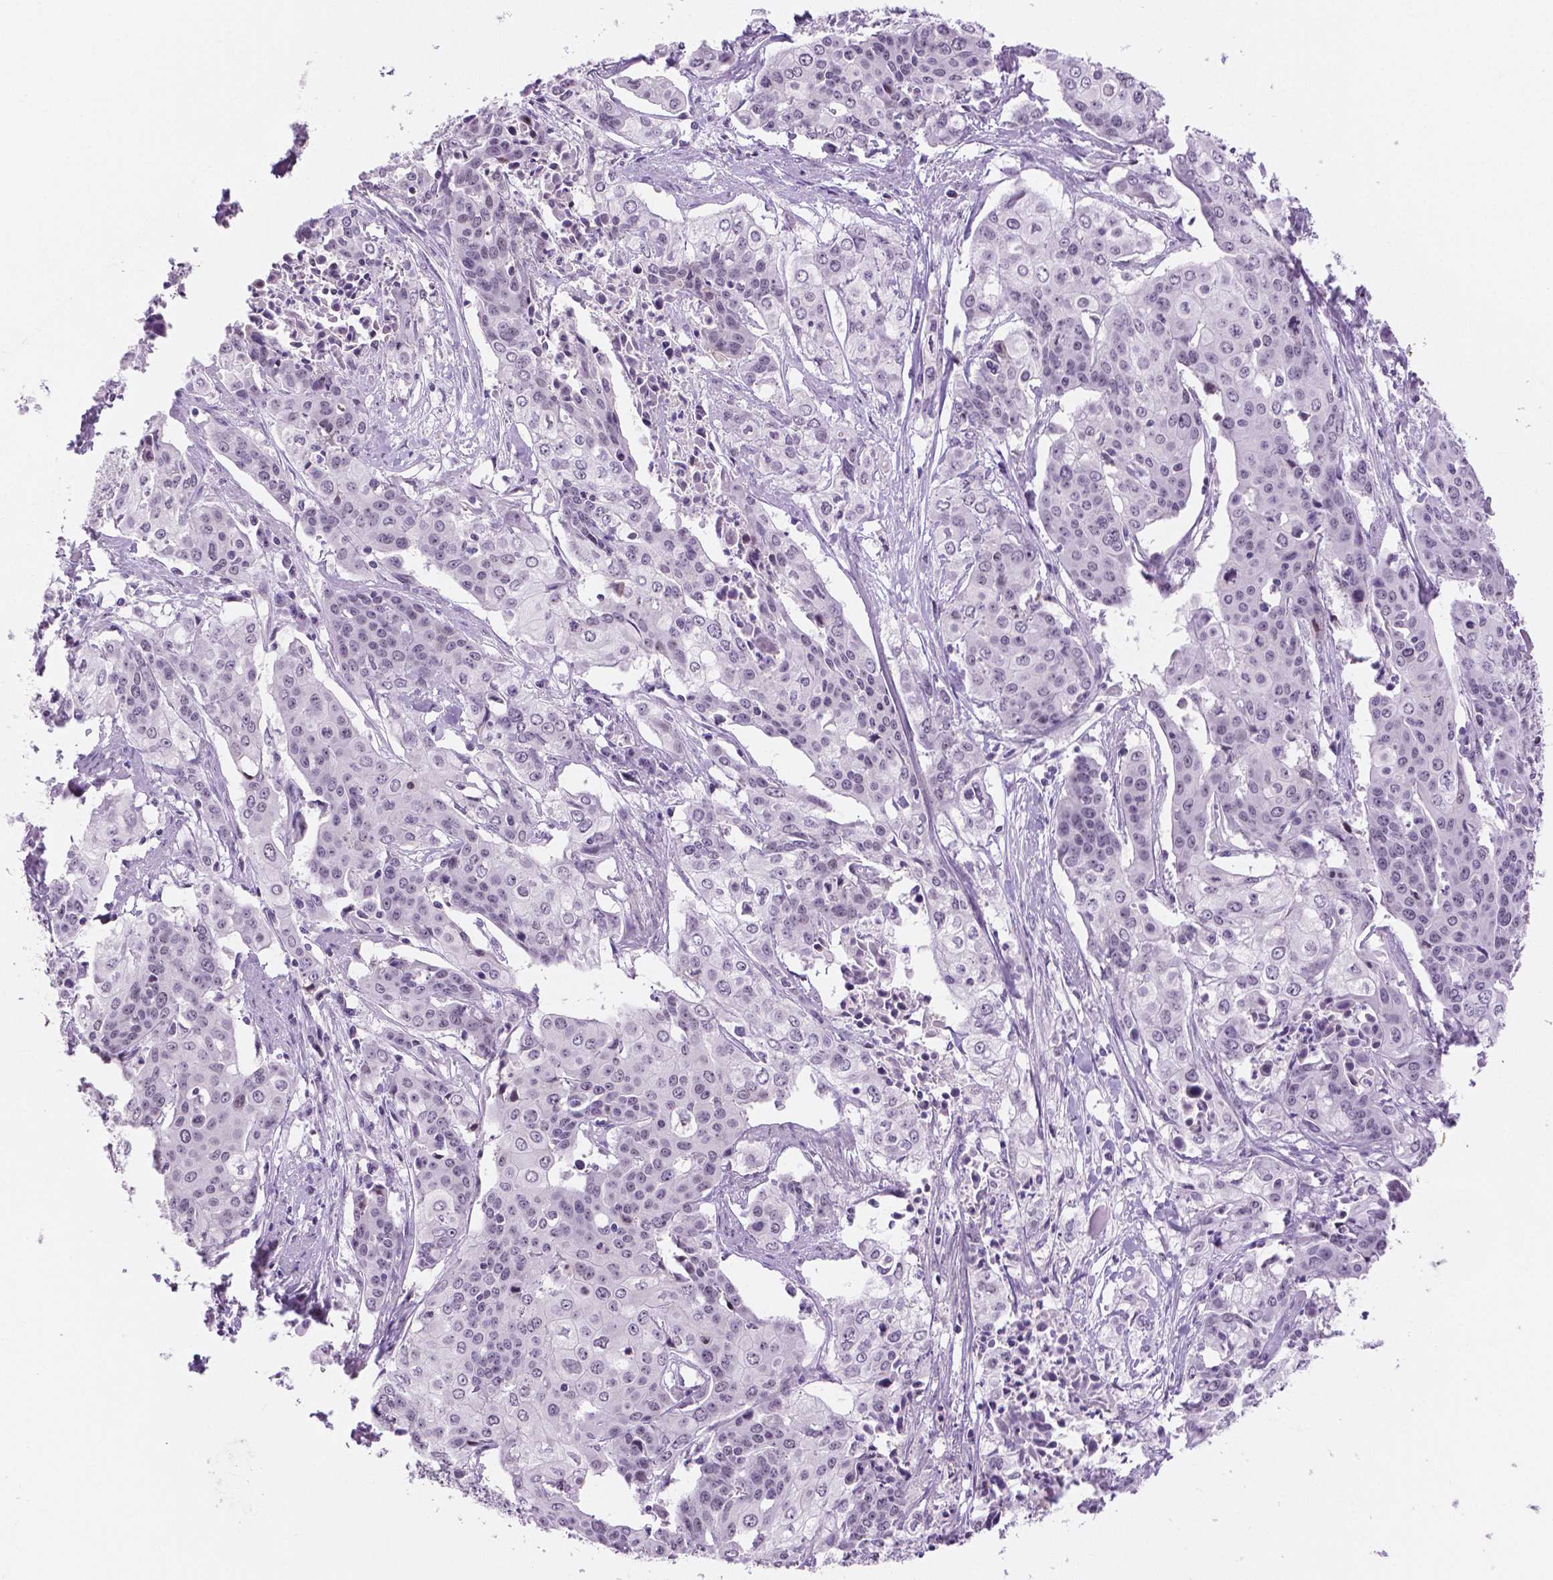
{"staining": {"intensity": "negative", "quantity": "none", "location": "none"}, "tissue": "cervical cancer", "cell_type": "Tumor cells", "image_type": "cancer", "snomed": [{"axis": "morphology", "description": "Squamous cell carcinoma, NOS"}, {"axis": "topography", "description": "Cervix"}], "caption": "Tumor cells are negative for protein expression in human cervical cancer (squamous cell carcinoma).", "gene": "NHP2", "patient": {"sex": "female", "age": 39}}